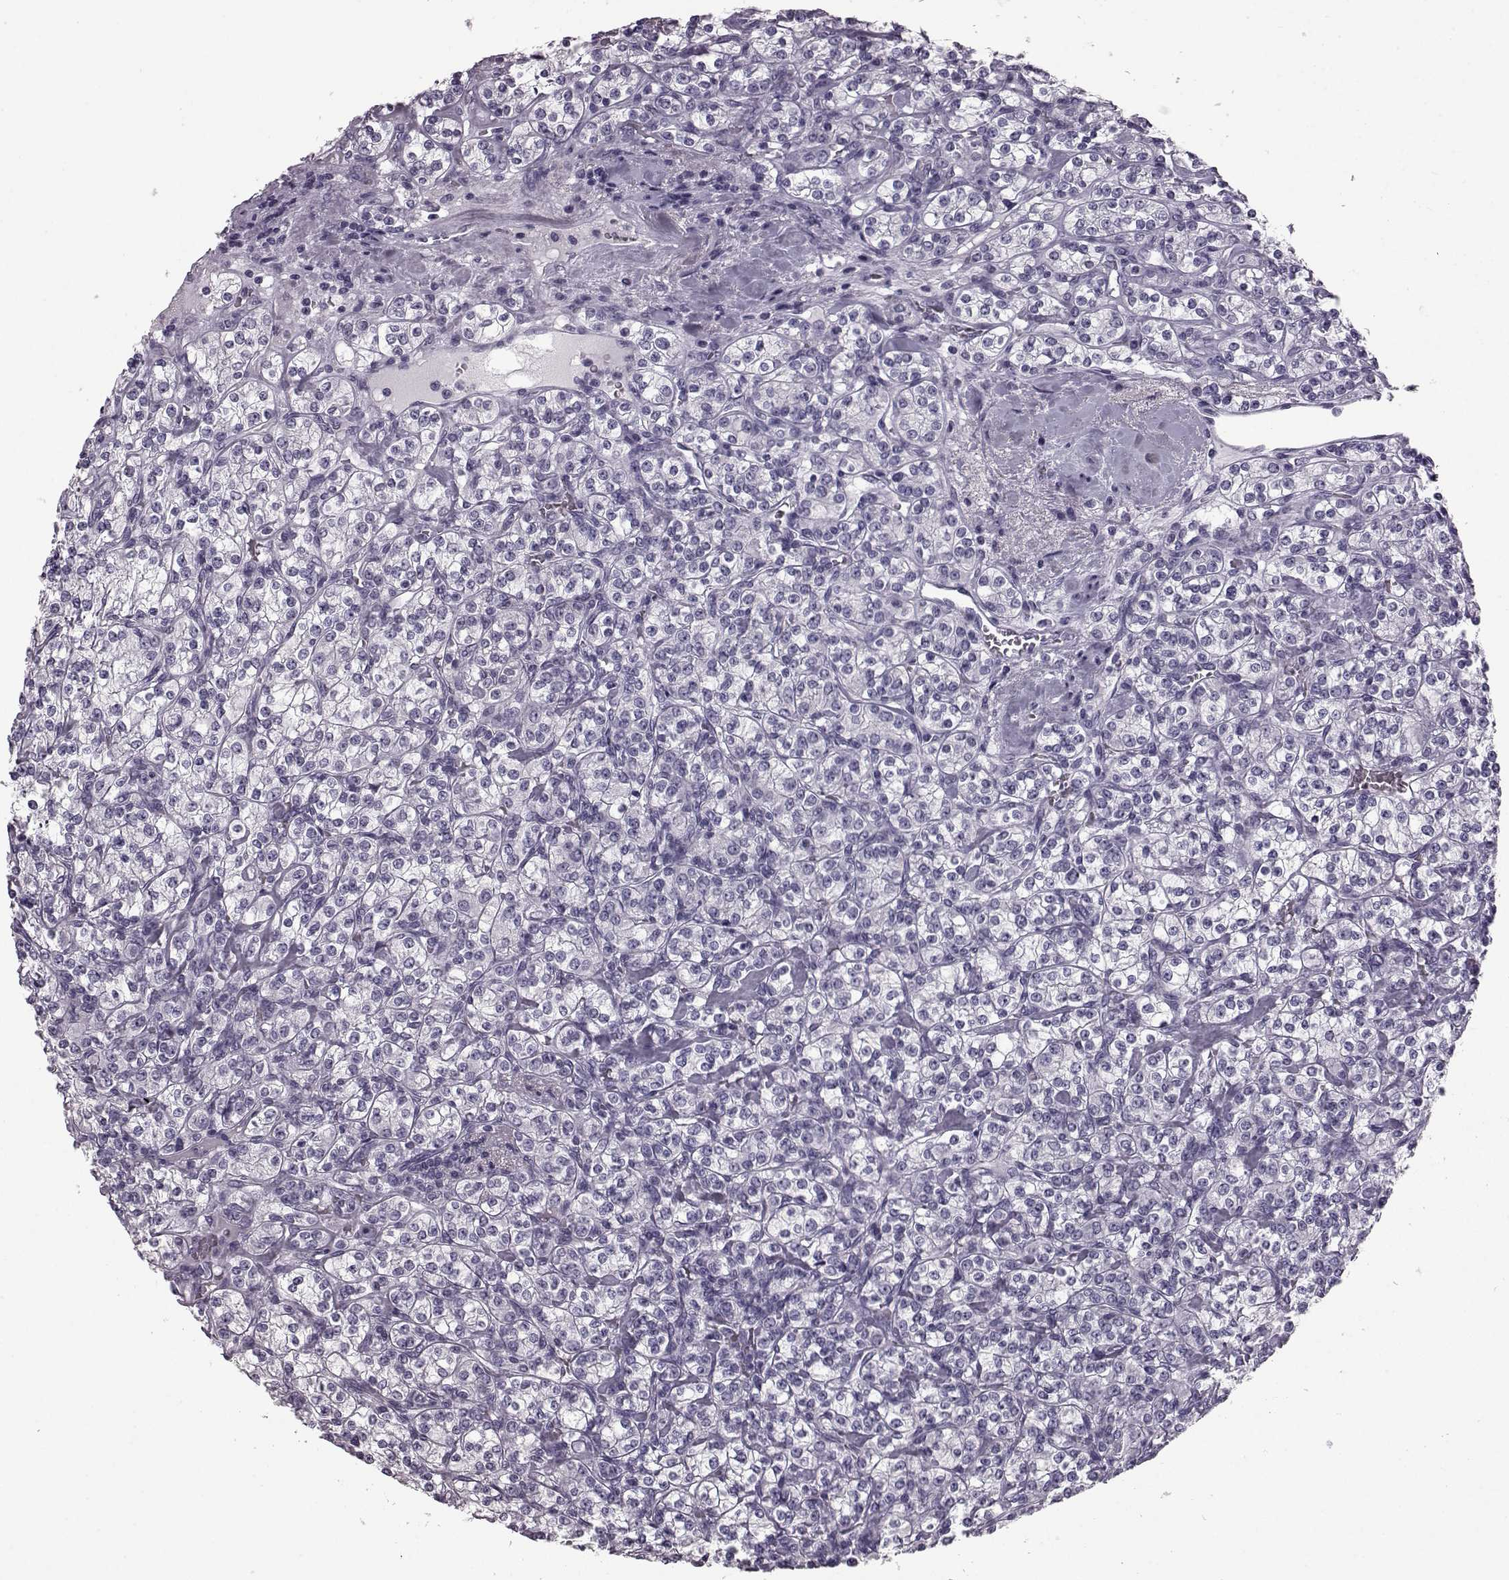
{"staining": {"intensity": "negative", "quantity": "none", "location": "none"}, "tissue": "renal cancer", "cell_type": "Tumor cells", "image_type": "cancer", "snomed": [{"axis": "morphology", "description": "Adenocarcinoma, NOS"}, {"axis": "topography", "description": "Kidney"}], "caption": "Immunohistochemistry (IHC) photomicrograph of renal cancer stained for a protein (brown), which shows no expression in tumor cells.", "gene": "AIPL1", "patient": {"sex": "male", "age": 77}}